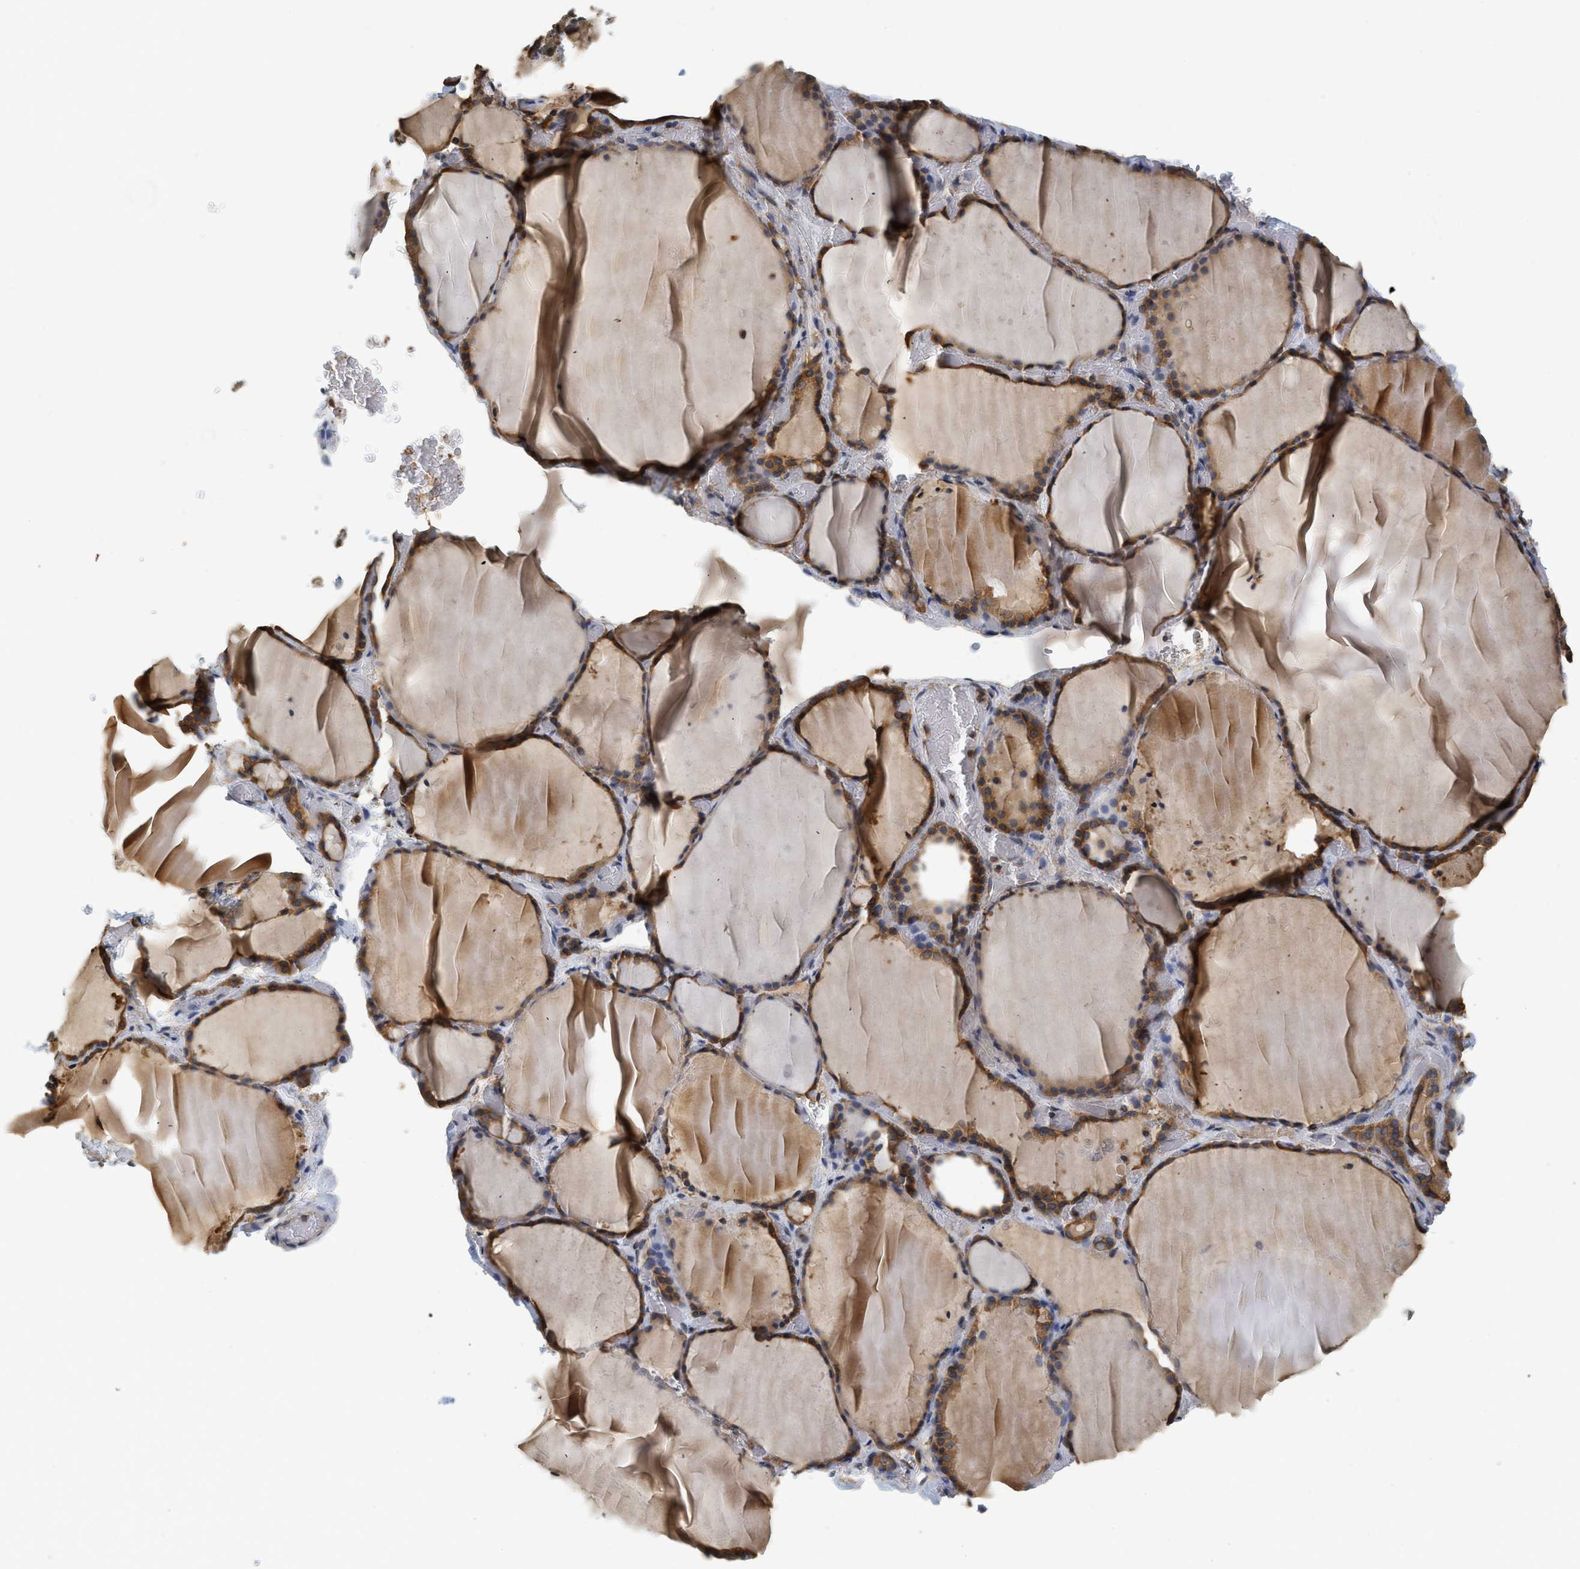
{"staining": {"intensity": "moderate", "quantity": ">75%", "location": "cytoplasmic/membranous"}, "tissue": "thyroid gland", "cell_type": "Glandular cells", "image_type": "normal", "snomed": [{"axis": "morphology", "description": "Normal tissue, NOS"}, {"axis": "topography", "description": "Thyroid gland"}], "caption": "The immunohistochemical stain highlights moderate cytoplasmic/membranous staining in glandular cells of unremarkable thyroid gland. (Stains: DAB (3,3'-diaminobenzidine) in brown, nuclei in blue, Microscopy: brightfield microscopy at high magnification).", "gene": "BCAP31", "patient": {"sex": "female", "age": 22}}